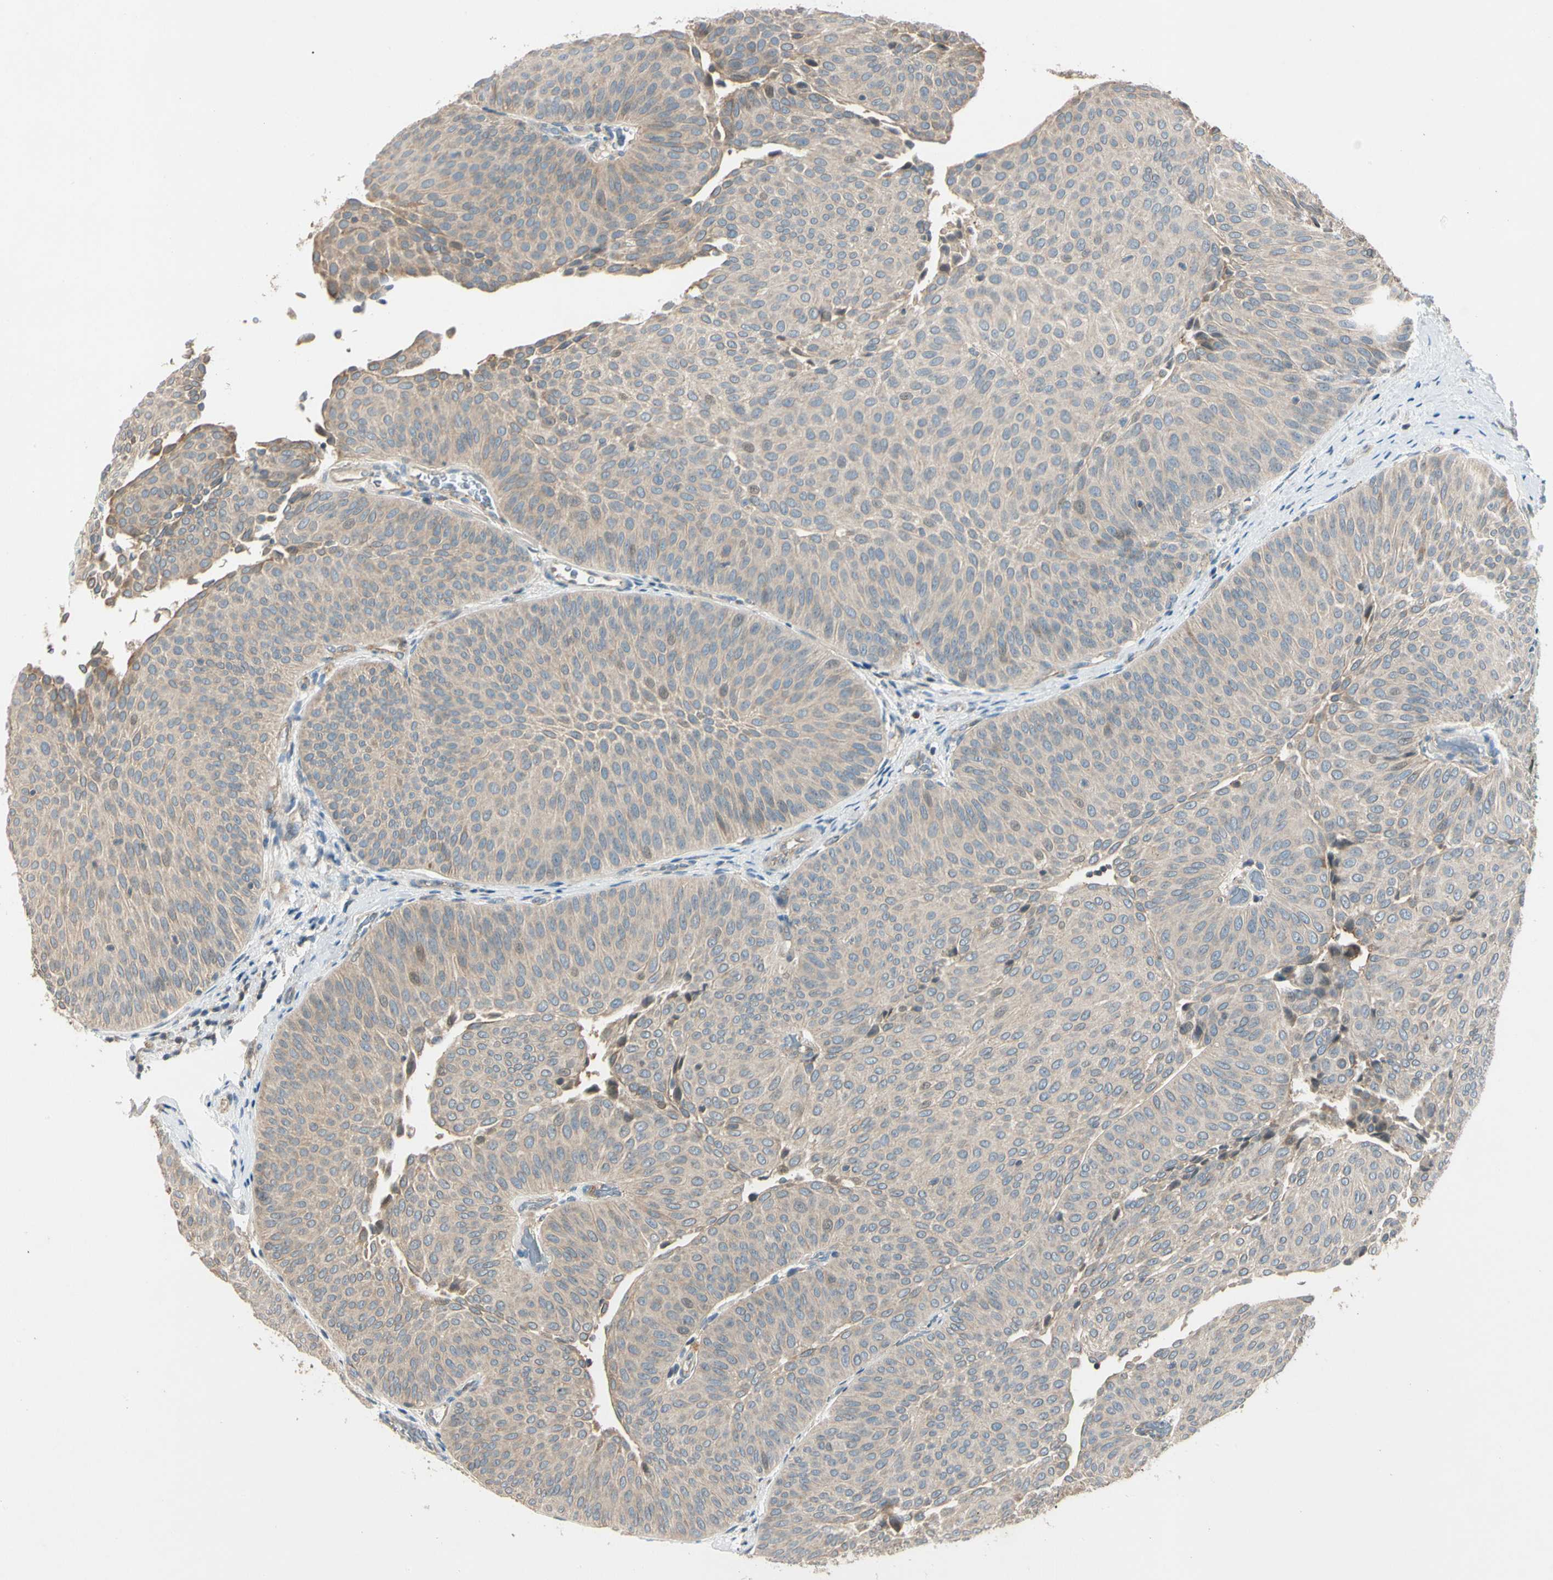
{"staining": {"intensity": "weak", "quantity": ">75%", "location": "cytoplasmic/membranous"}, "tissue": "urothelial cancer", "cell_type": "Tumor cells", "image_type": "cancer", "snomed": [{"axis": "morphology", "description": "Urothelial carcinoma, Low grade"}, {"axis": "topography", "description": "Urinary bladder"}], "caption": "Weak cytoplasmic/membranous staining for a protein is present in approximately >75% of tumor cells of urothelial cancer using IHC.", "gene": "CDH6", "patient": {"sex": "female", "age": 60}}